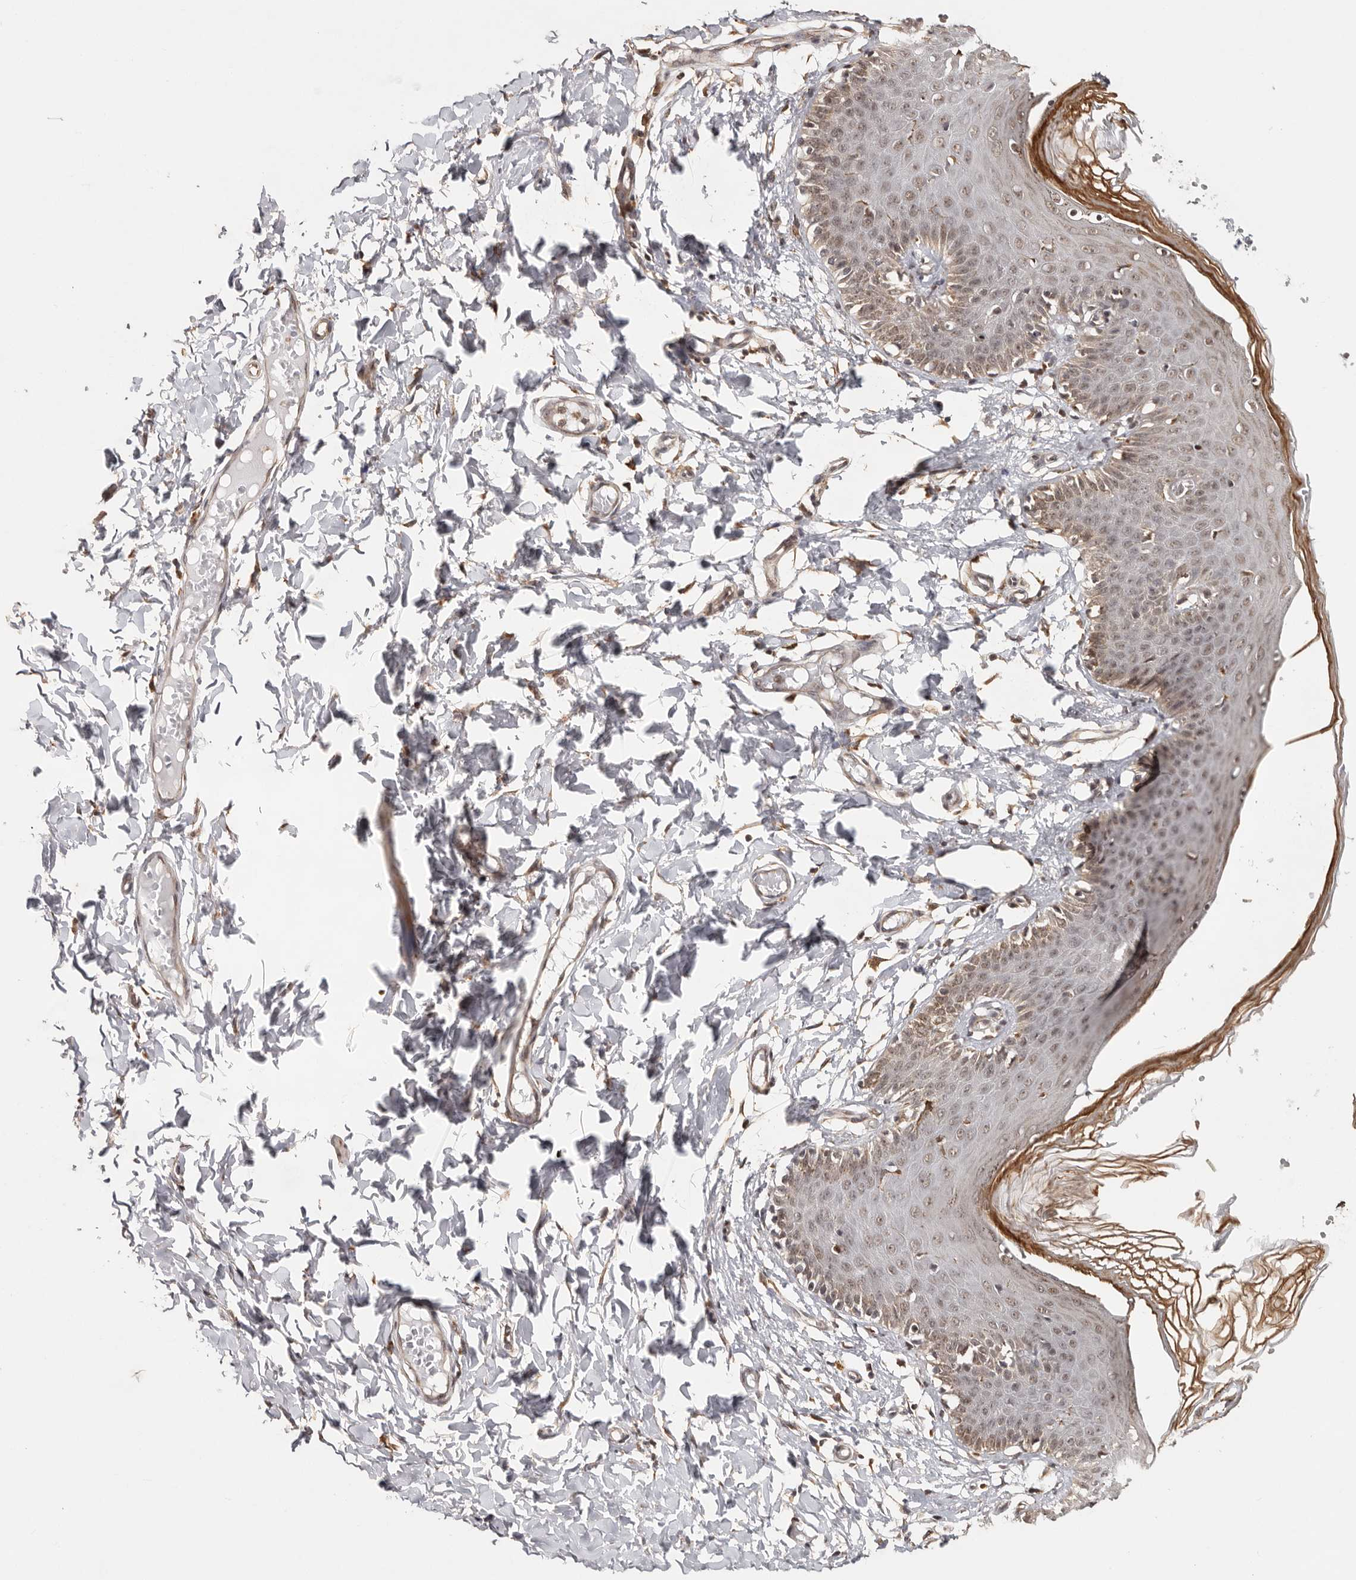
{"staining": {"intensity": "moderate", "quantity": ">75%", "location": "cytoplasmic/membranous,nuclear"}, "tissue": "skin", "cell_type": "Epidermal cells", "image_type": "normal", "snomed": [{"axis": "morphology", "description": "Normal tissue, NOS"}, {"axis": "topography", "description": "Vulva"}], "caption": "Immunohistochemistry (IHC) image of normal skin: human skin stained using immunohistochemistry (IHC) exhibits medium levels of moderate protein expression localized specifically in the cytoplasmic/membranous,nuclear of epidermal cells, appearing as a cytoplasmic/membranous,nuclear brown color.", "gene": "ZNF83", "patient": {"sex": "female", "age": 66}}